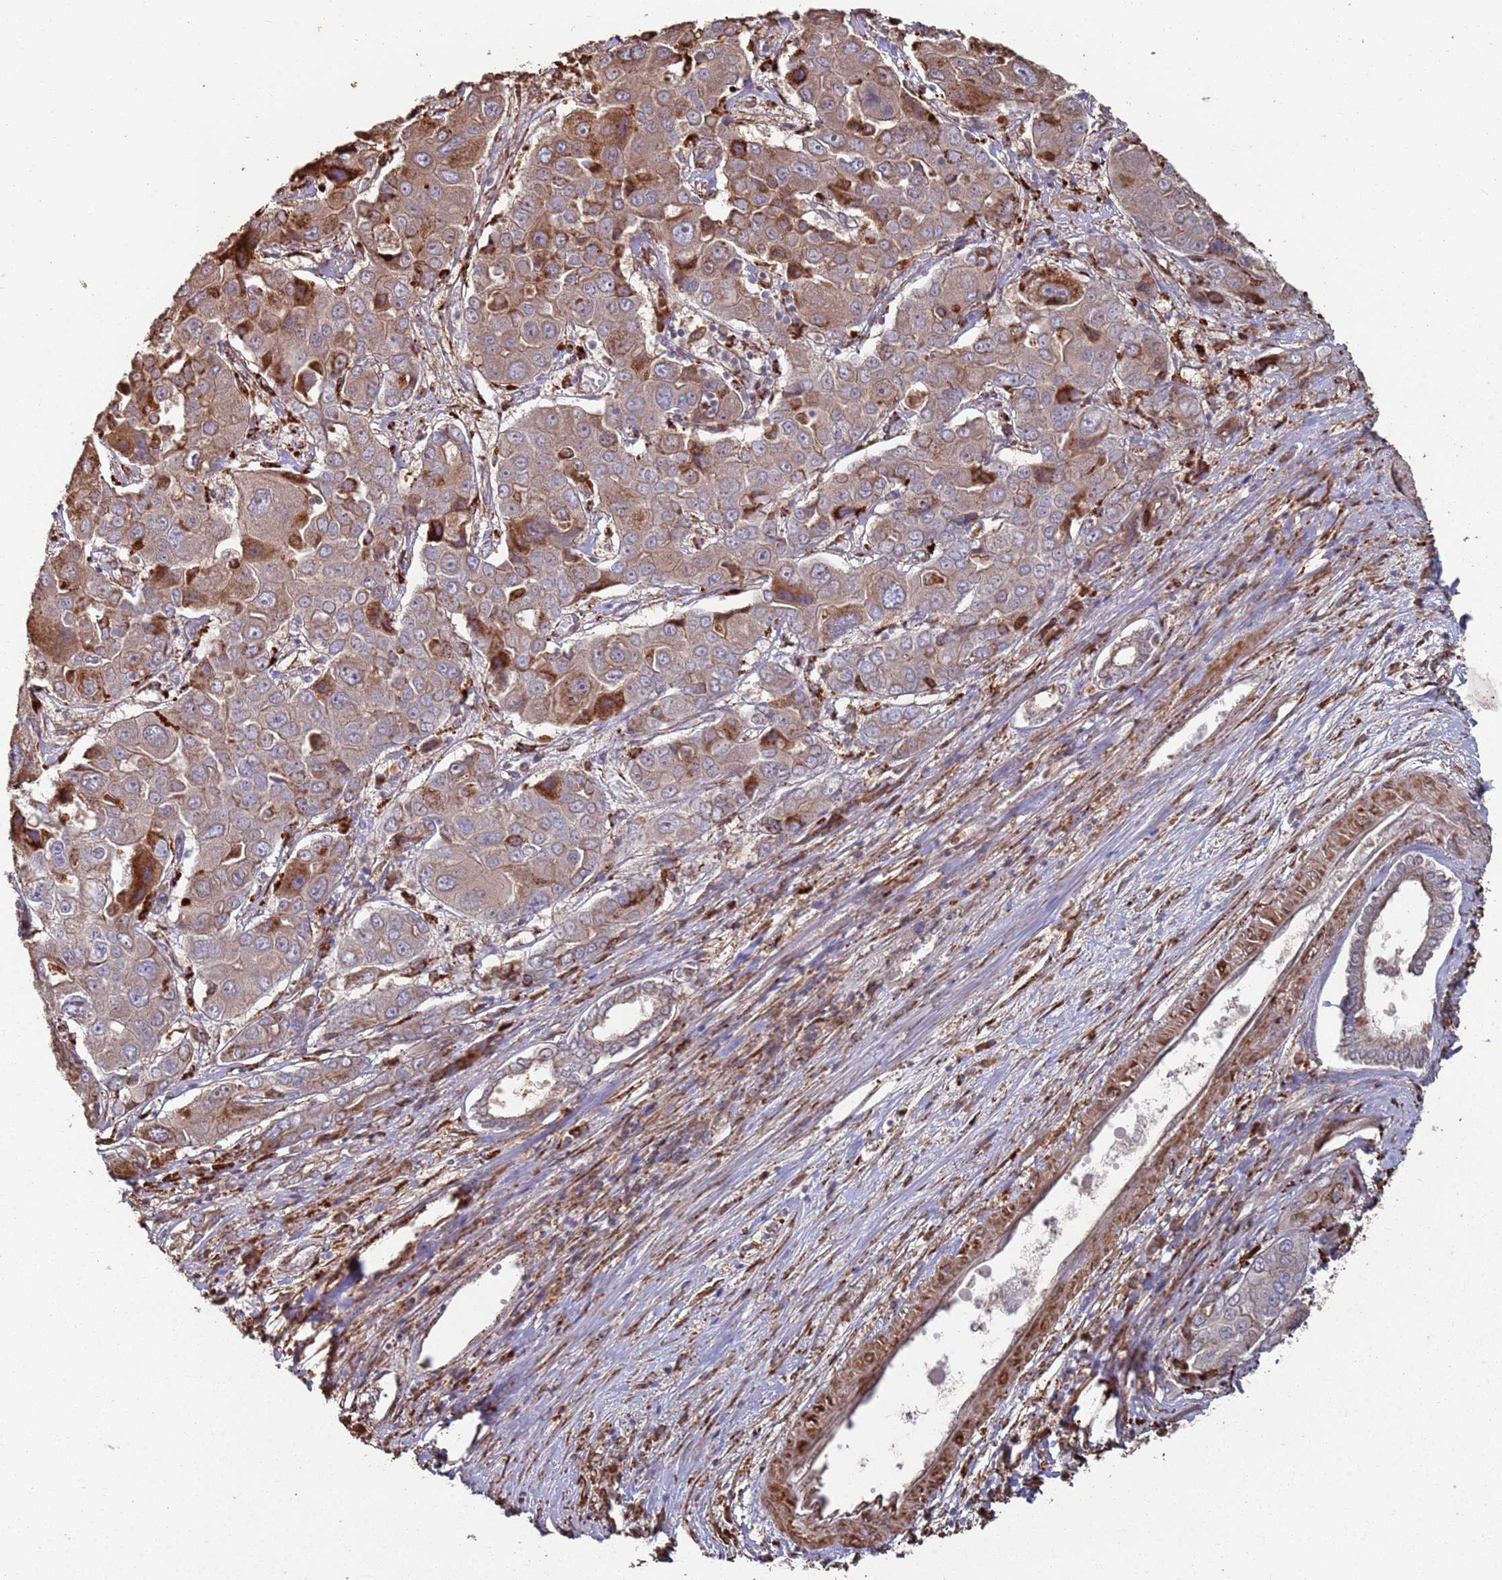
{"staining": {"intensity": "moderate", "quantity": ">75%", "location": "cytoplasmic/membranous"}, "tissue": "liver cancer", "cell_type": "Tumor cells", "image_type": "cancer", "snomed": [{"axis": "morphology", "description": "Cholangiocarcinoma"}, {"axis": "topography", "description": "Liver"}], "caption": "Protein expression analysis of human liver cancer (cholangiocarcinoma) reveals moderate cytoplasmic/membranous positivity in approximately >75% of tumor cells. The staining was performed using DAB, with brown indicating positive protein expression. Nuclei are stained blue with hematoxylin.", "gene": "LACC1", "patient": {"sex": "male", "age": 67}}